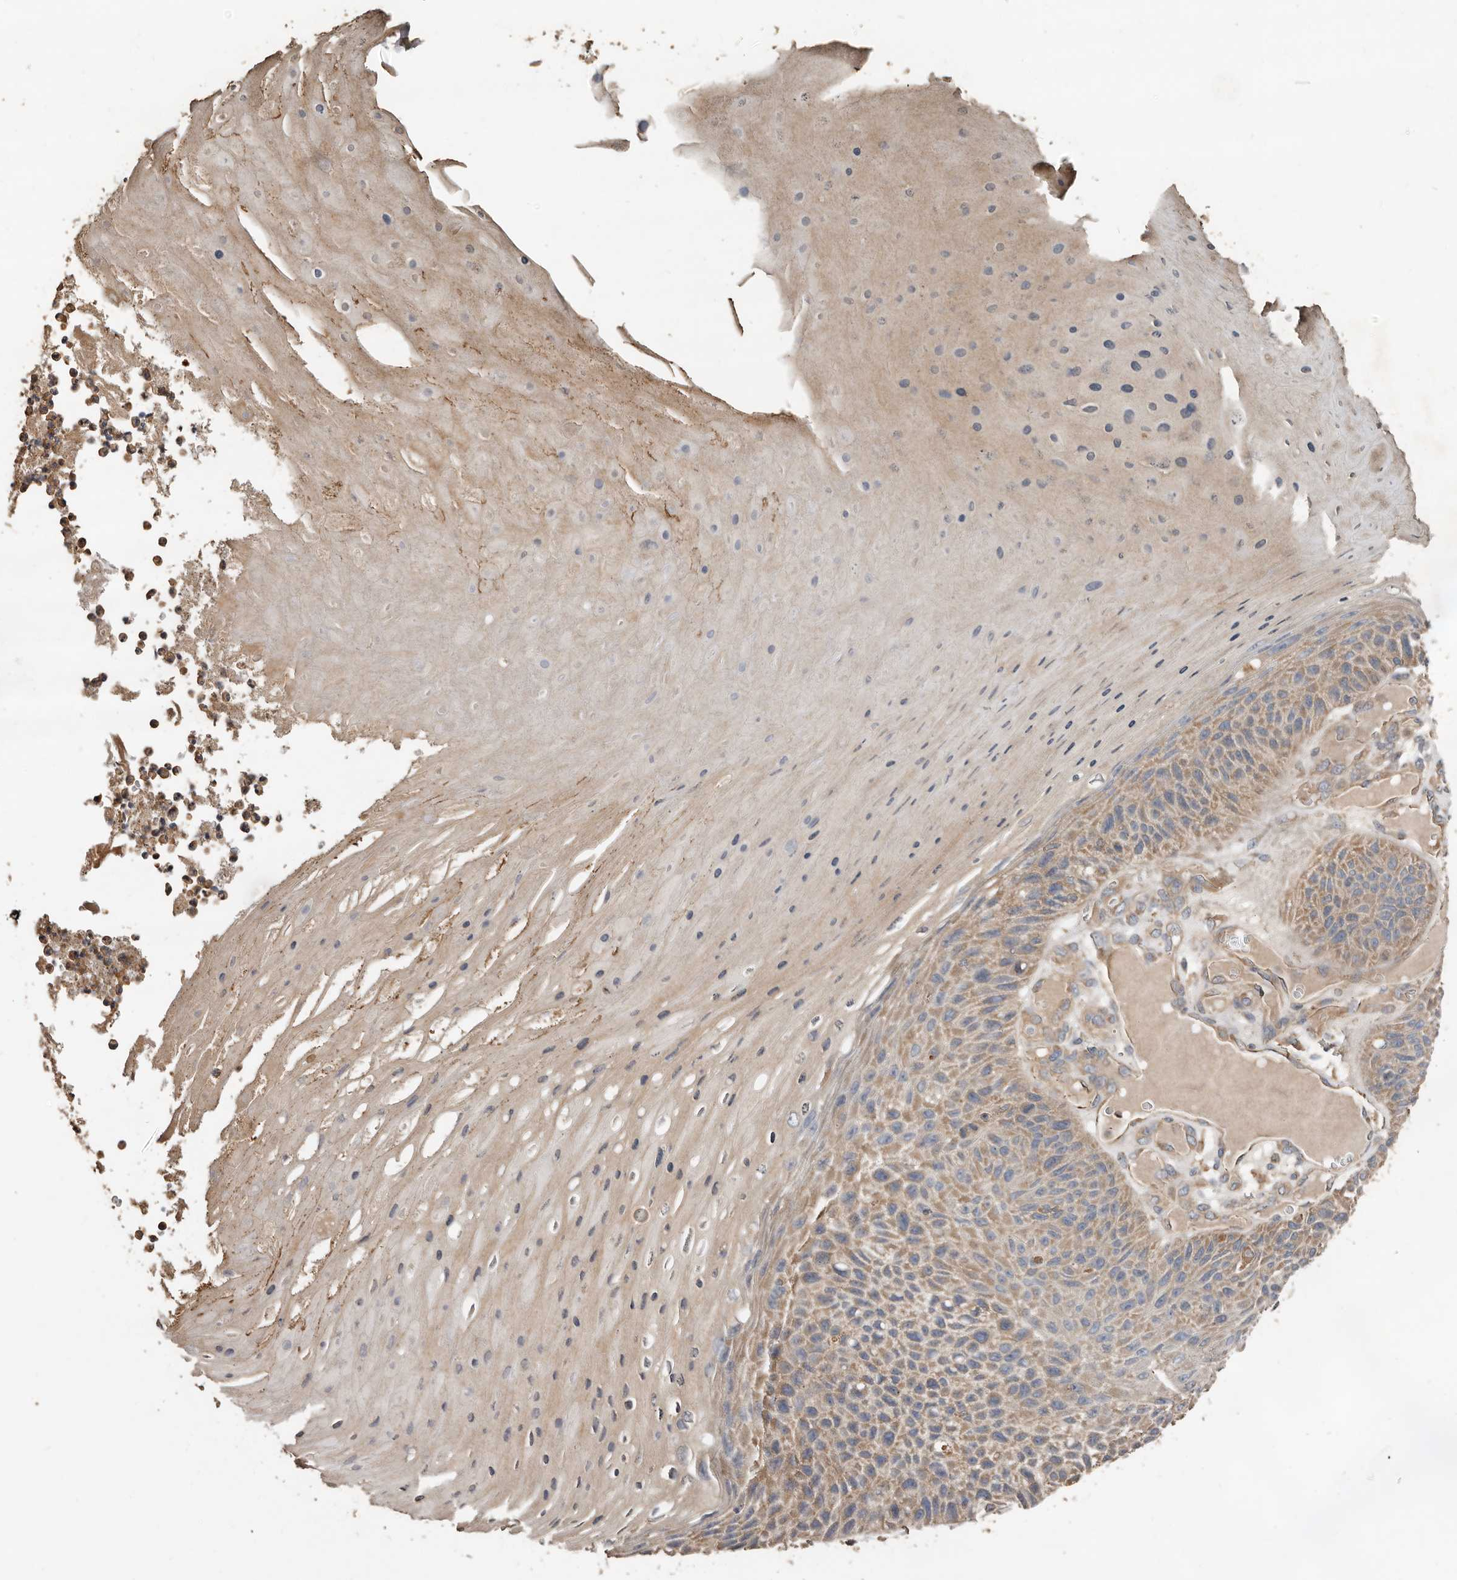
{"staining": {"intensity": "weak", "quantity": "25%-75%", "location": "cytoplasmic/membranous"}, "tissue": "skin cancer", "cell_type": "Tumor cells", "image_type": "cancer", "snomed": [{"axis": "morphology", "description": "Squamous cell carcinoma, NOS"}, {"axis": "topography", "description": "Skin"}], "caption": "Immunohistochemistry (IHC) (DAB (3,3'-diaminobenzidine)) staining of skin squamous cell carcinoma demonstrates weak cytoplasmic/membranous protein positivity in about 25%-75% of tumor cells. Using DAB (3,3'-diaminobenzidine) (brown) and hematoxylin (blue) stains, captured at high magnification using brightfield microscopy.", "gene": "FLCN", "patient": {"sex": "female", "age": 88}}